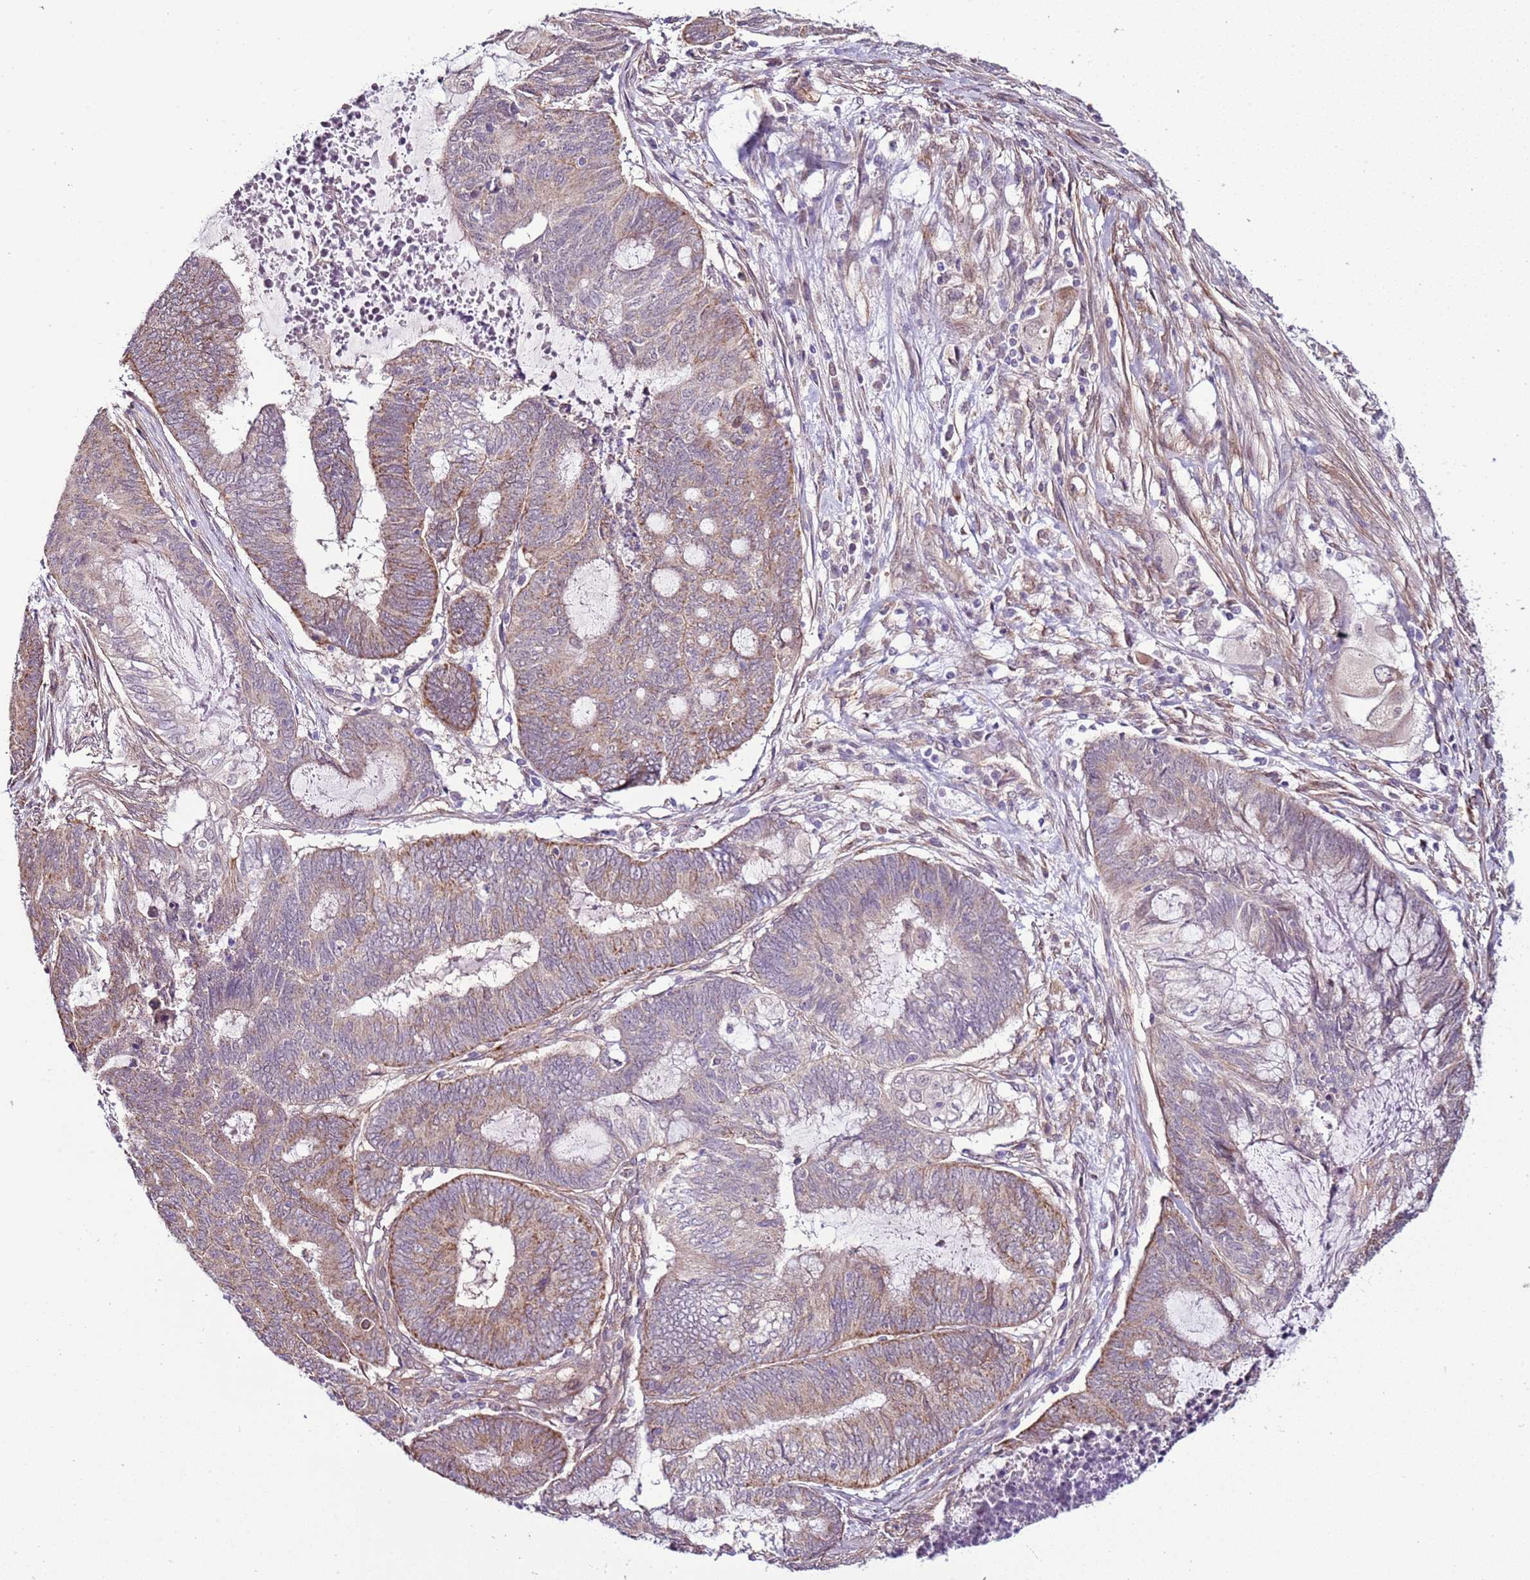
{"staining": {"intensity": "moderate", "quantity": "<25%", "location": "cytoplasmic/membranous"}, "tissue": "endometrial cancer", "cell_type": "Tumor cells", "image_type": "cancer", "snomed": [{"axis": "morphology", "description": "Adenocarcinoma, NOS"}, {"axis": "topography", "description": "Uterus"}, {"axis": "topography", "description": "Endometrium"}], "caption": "There is low levels of moderate cytoplasmic/membranous staining in tumor cells of endometrial adenocarcinoma, as demonstrated by immunohistochemical staining (brown color).", "gene": "SCARA3", "patient": {"sex": "female", "age": 70}}